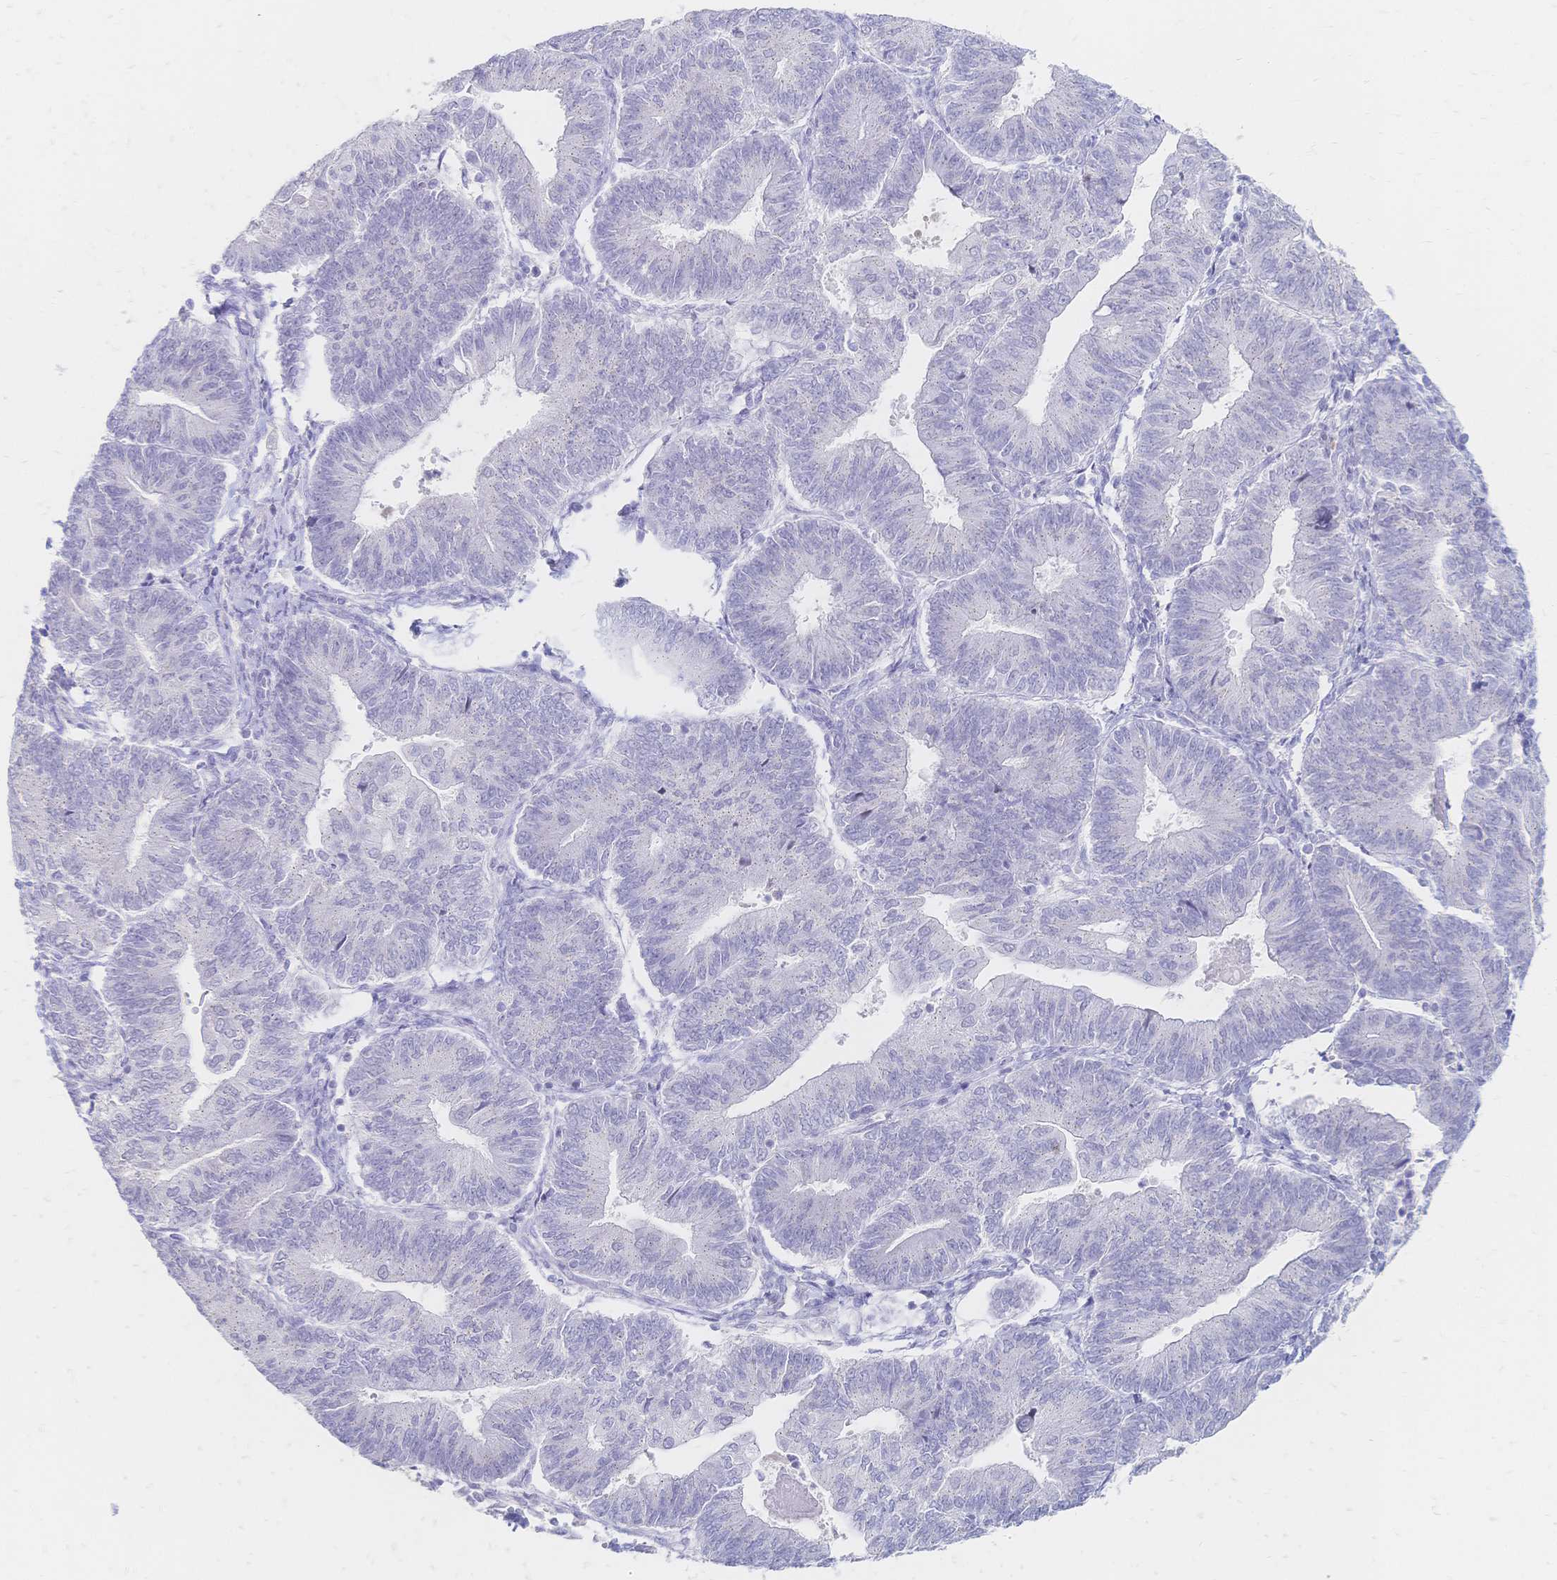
{"staining": {"intensity": "negative", "quantity": "none", "location": "none"}, "tissue": "endometrial cancer", "cell_type": "Tumor cells", "image_type": "cancer", "snomed": [{"axis": "morphology", "description": "Adenocarcinoma, NOS"}, {"axis": "topography", "description": "Endometrium"}], "caption": "This is an immunohistochemistry micrograph of human endometrial cancer (adenocarcinoma). There is no staining in tumor cells.", "gene": "PSORS1C2", "patient": {"sex": "female", "age": 65}}